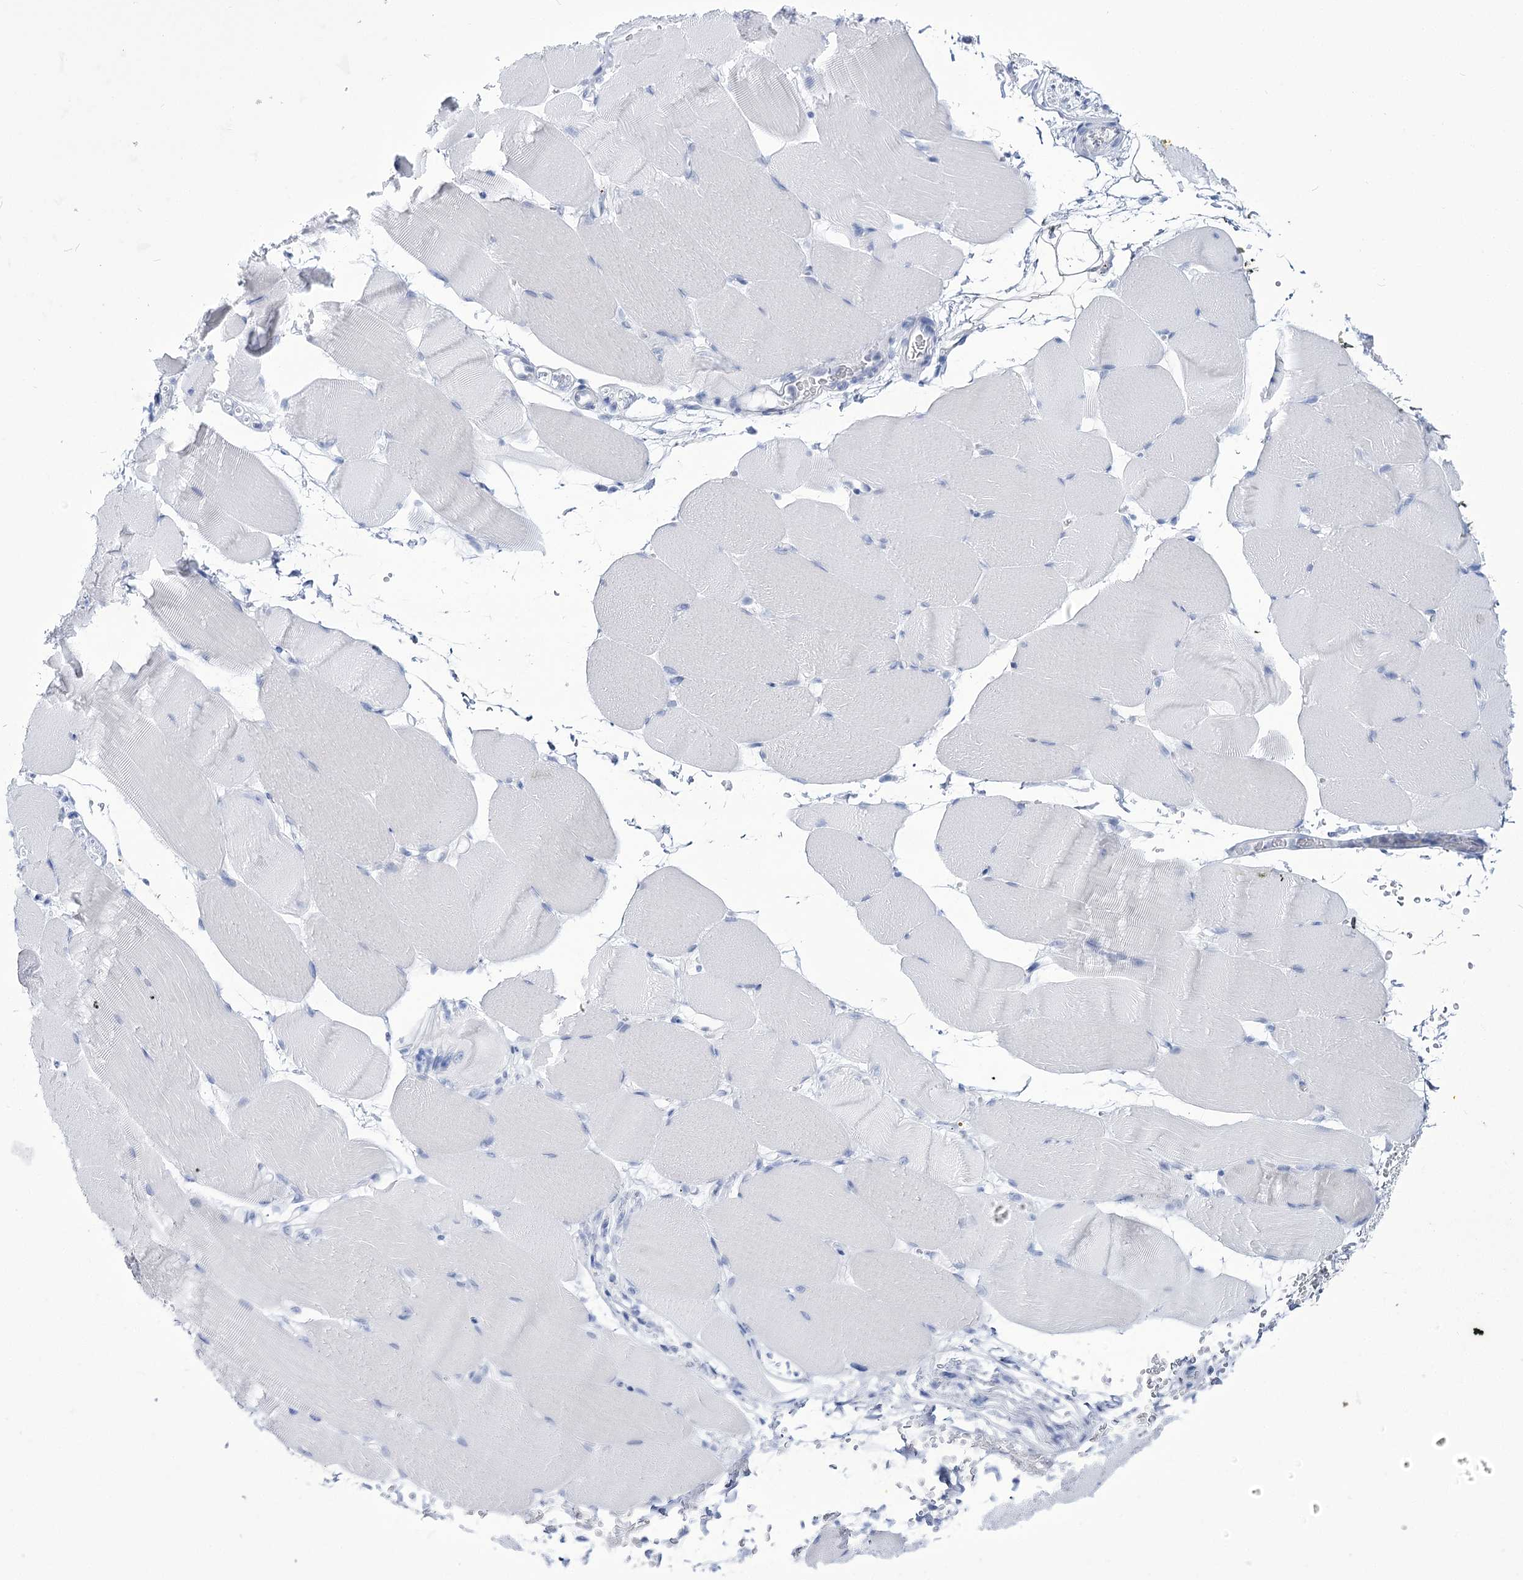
{"staining": {"intensity": "negative", "quantity": "none", "location": "none"}, "tissue": "skeletal muscle", "cell_type": "Myocytes", "image_type": "normal", "snomed": [{"axis": "morphology", "description": "Normal tissue, NOS"}, {"axis": "topography", "description": "Skeletal muscle"}, {"axis": "topography", "description": "Parathyroid gland"}], "caption": "Myocytes show no significant positivity in normal skeletal muscle. Brightfield microscopy of immunohistochemistry (IHC) stained with DAB (brown) and hematoxylin (blue), captured at high magnification.", "gene": "UBA6", "patient": {"sex": "female", "age": 37}}